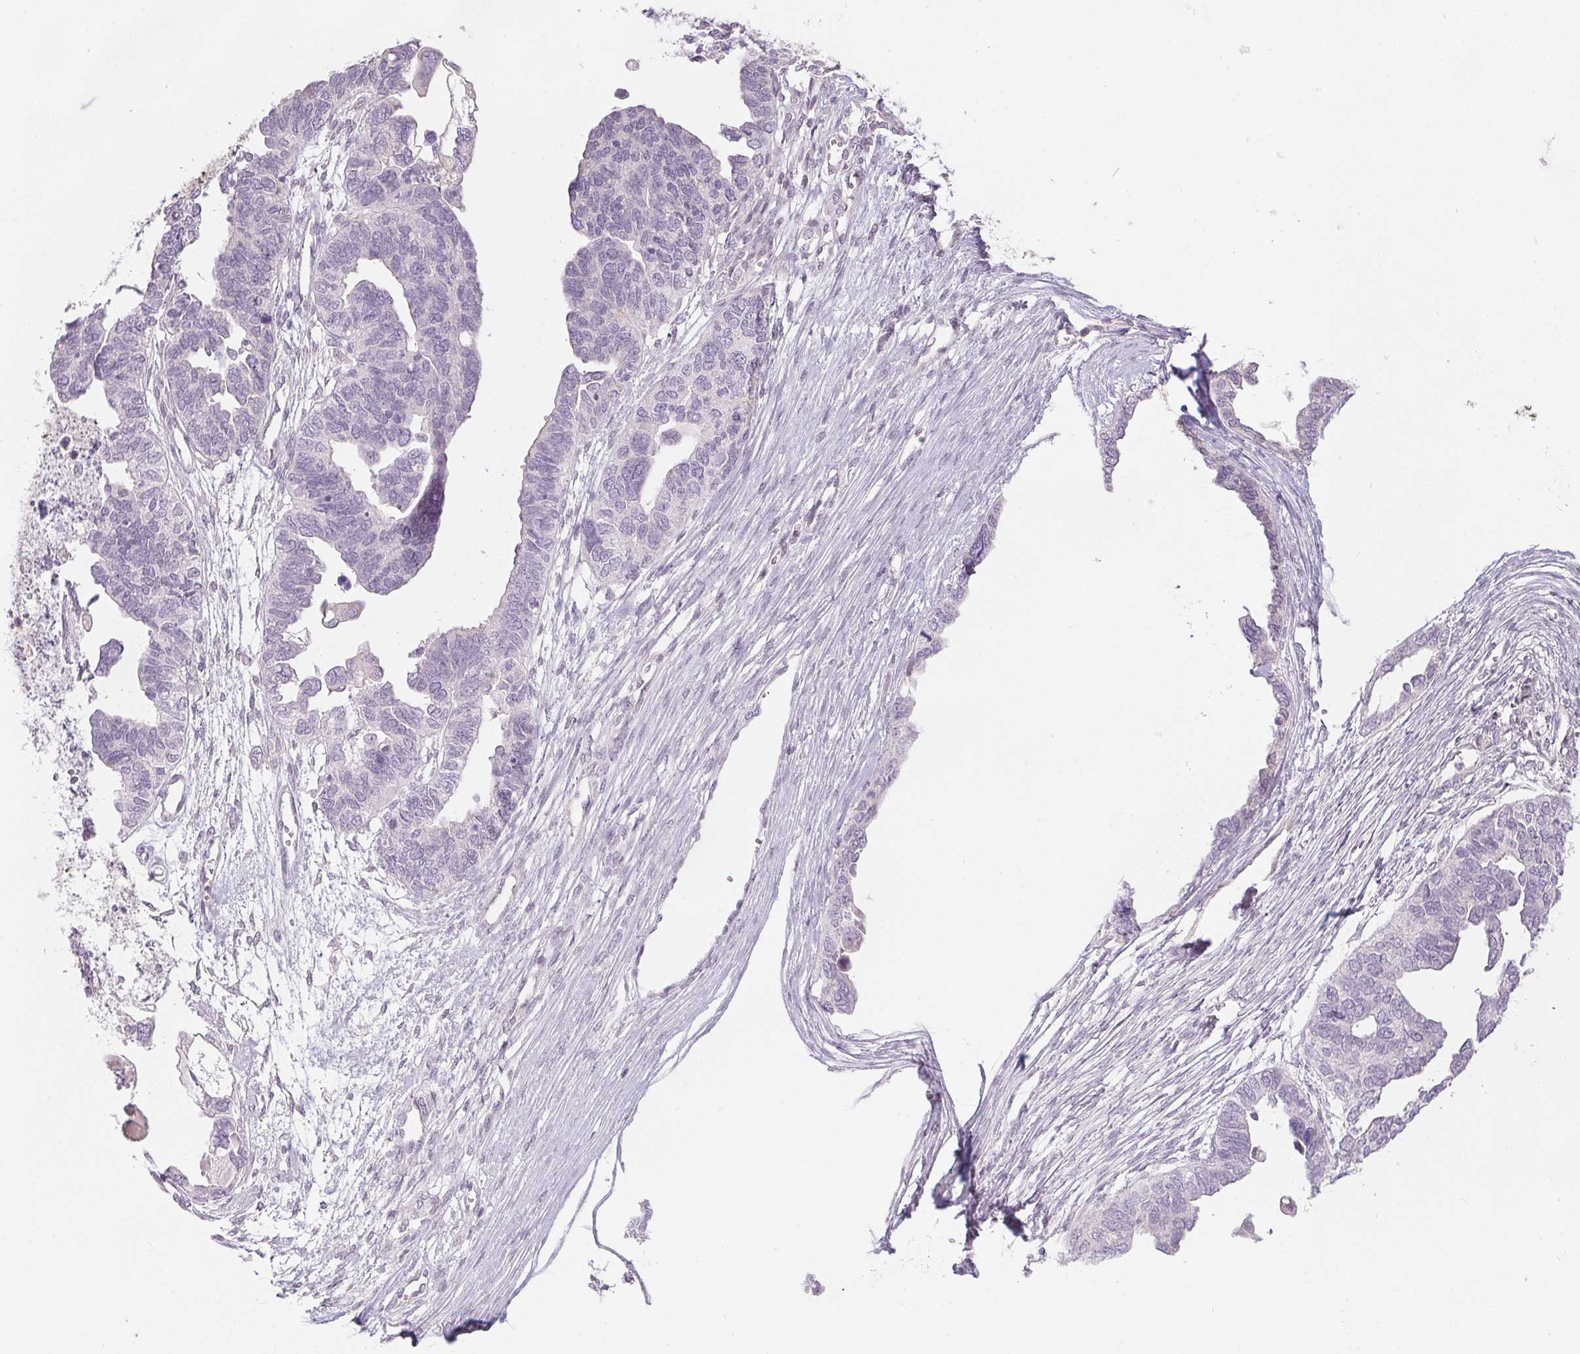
{"staining": {"intensity": "negative", "quantity": "none", "location": "none"}, "tissue": "ovarian cancer", "cell_type": "Tumor cells", "image_type": "cancer", "snomed": [{"axis": "morphology", "description": "Cystadenocarcinoma, serous, NOS"}, {"axis": "topography", "description": "Ovary"}], "caption": "Tumor cells are negative for protein expression in human ovarian cancer (serous cystadenocarcinoma).", "gene": "CTCFL", "patient": {"sex": "female", "age": 51}}